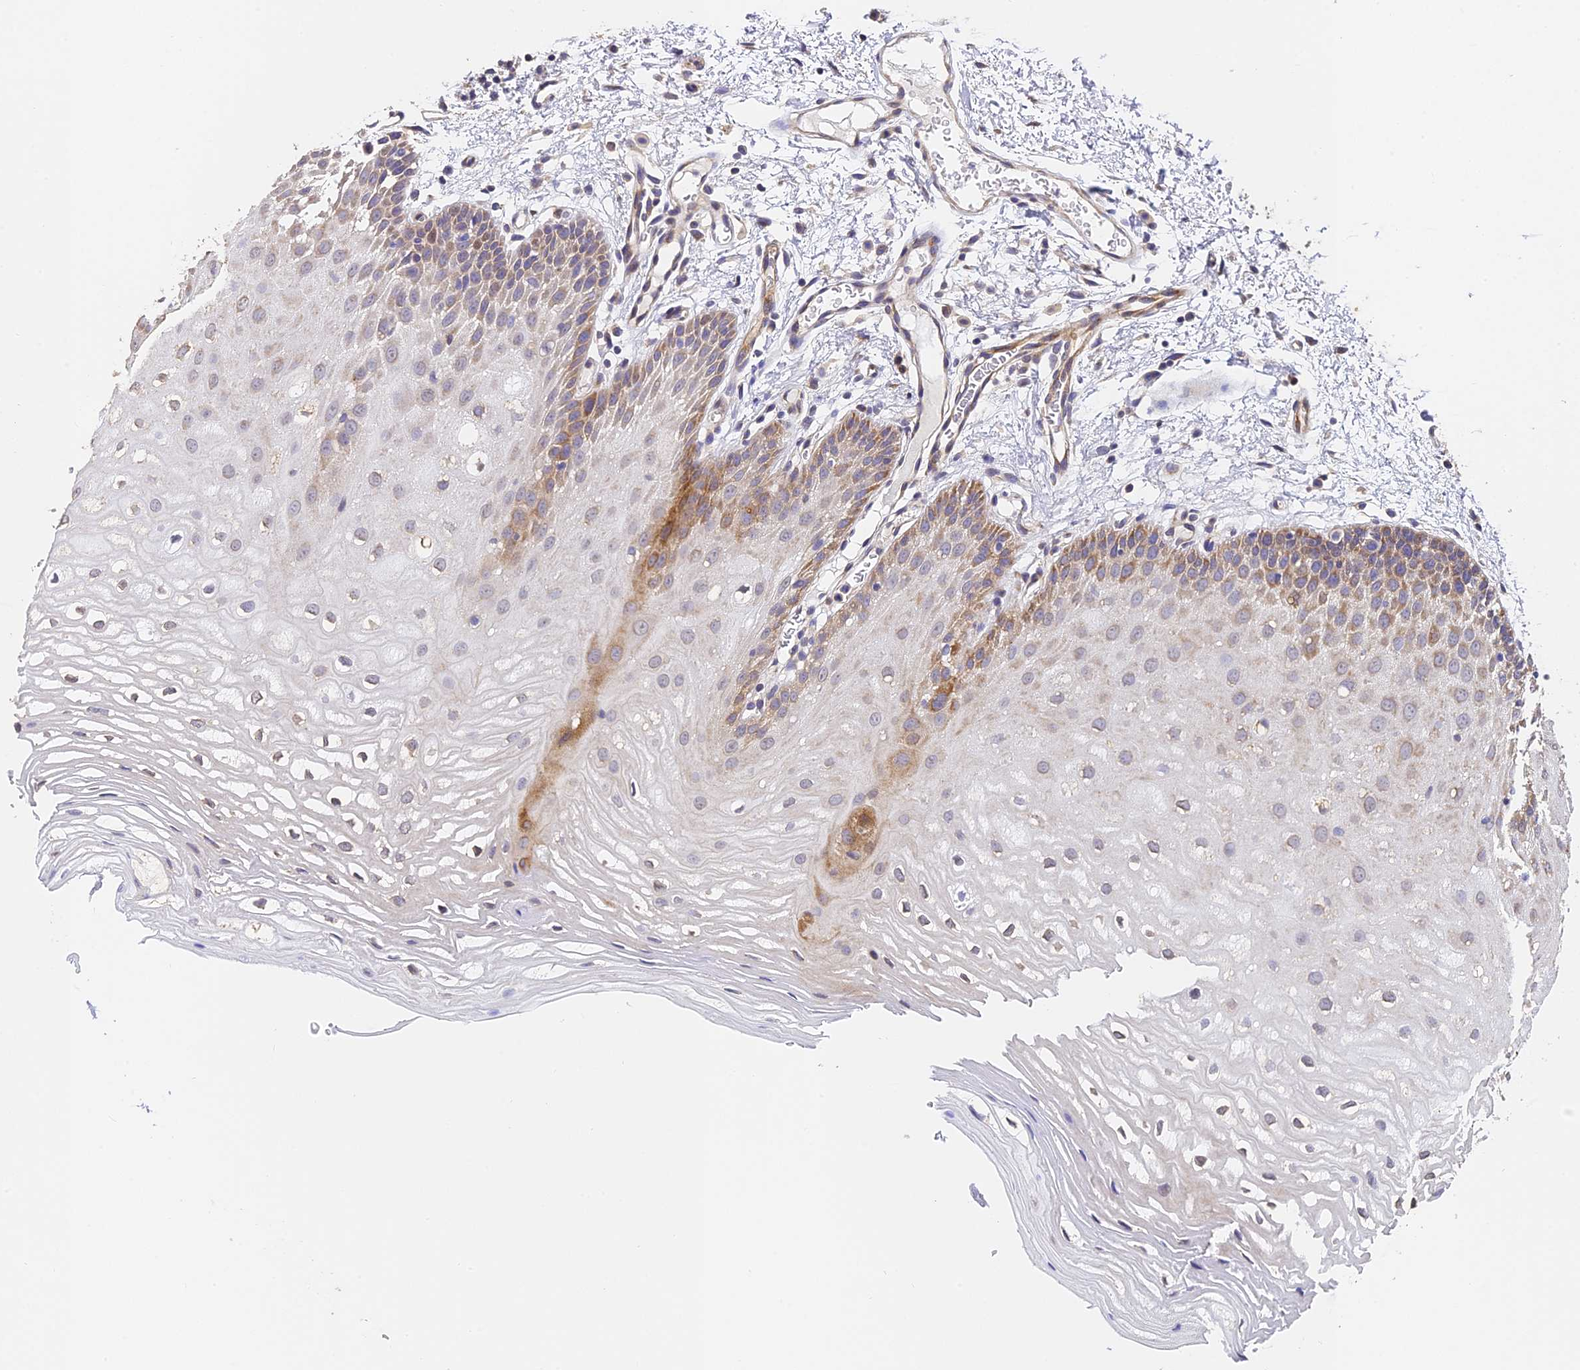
{"staining": {"intensity": "moderate", "quantity": "<25%", "location": "cytoplasmic/membranous"}, "tissue": "oral mucosa", "cell_type": "Squamous epithelial cells", "image_type": "normal", "snomed": [{"axis": "morphology", "description": "Normal tissue, NOS"}, {"axis": "topography", "description": "Oral tissue"}, {"axis": "topography", "description": "Tounge, NOS"}], "caption": "Protein staining of unremarkable oral mucosa reveals moderate cytoplasmic/membranous positivity in about <25% of squamous epithelial cells. (brown staining indicates protein expression, while blue staining denotes nuclei).", "gene": "SLC11A1", "patient": {"sex": "female", "age": 73}}